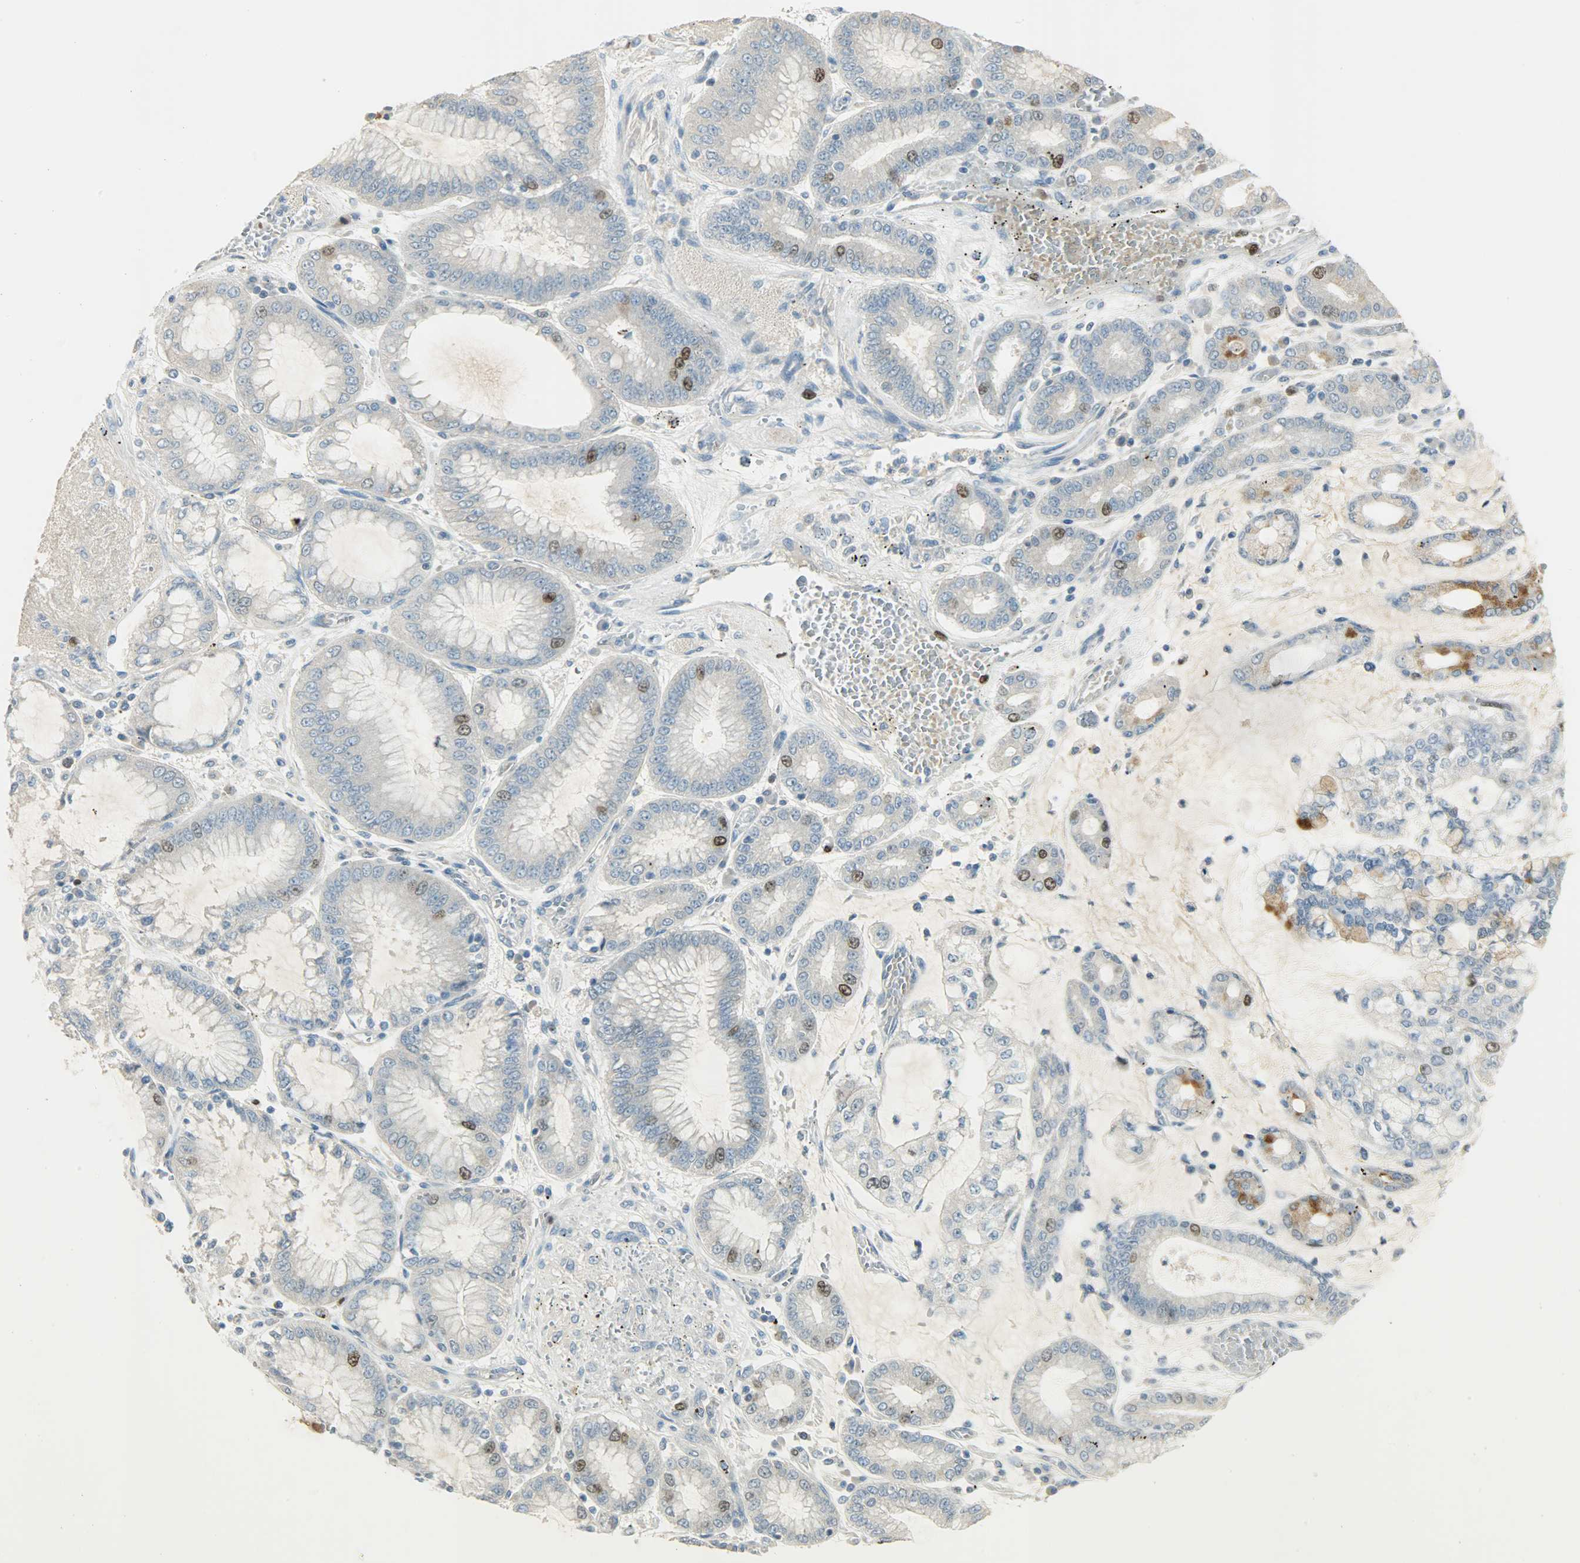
{"staining": {"intensity": "moderate", "quantity": "<25%", "location": "nuclear"}, "tissue": "stomach cancer", "cell_type": "Tumor cells", "image_type": "cancer", "snomed": [{"axis": "morphology", "description": "Normal tissue, NOS"}, {"axis": "morphology", "description": "Adenocarcinoma, NOS"}, {"axis": "topography", "description": "Stomach, upper"}, {"axis": "topography", "description": "Stomach"}], "caption": "Immunohistochemistry (IHC) histopathology image of human adenocarcinoma (stomach) stained for a protein (brown), which displays low levels of moderate nuclear staining in approximately <25% of tumor cells.", "gene": "TPX2", "patient": {"sex": "male", "age": 76}}